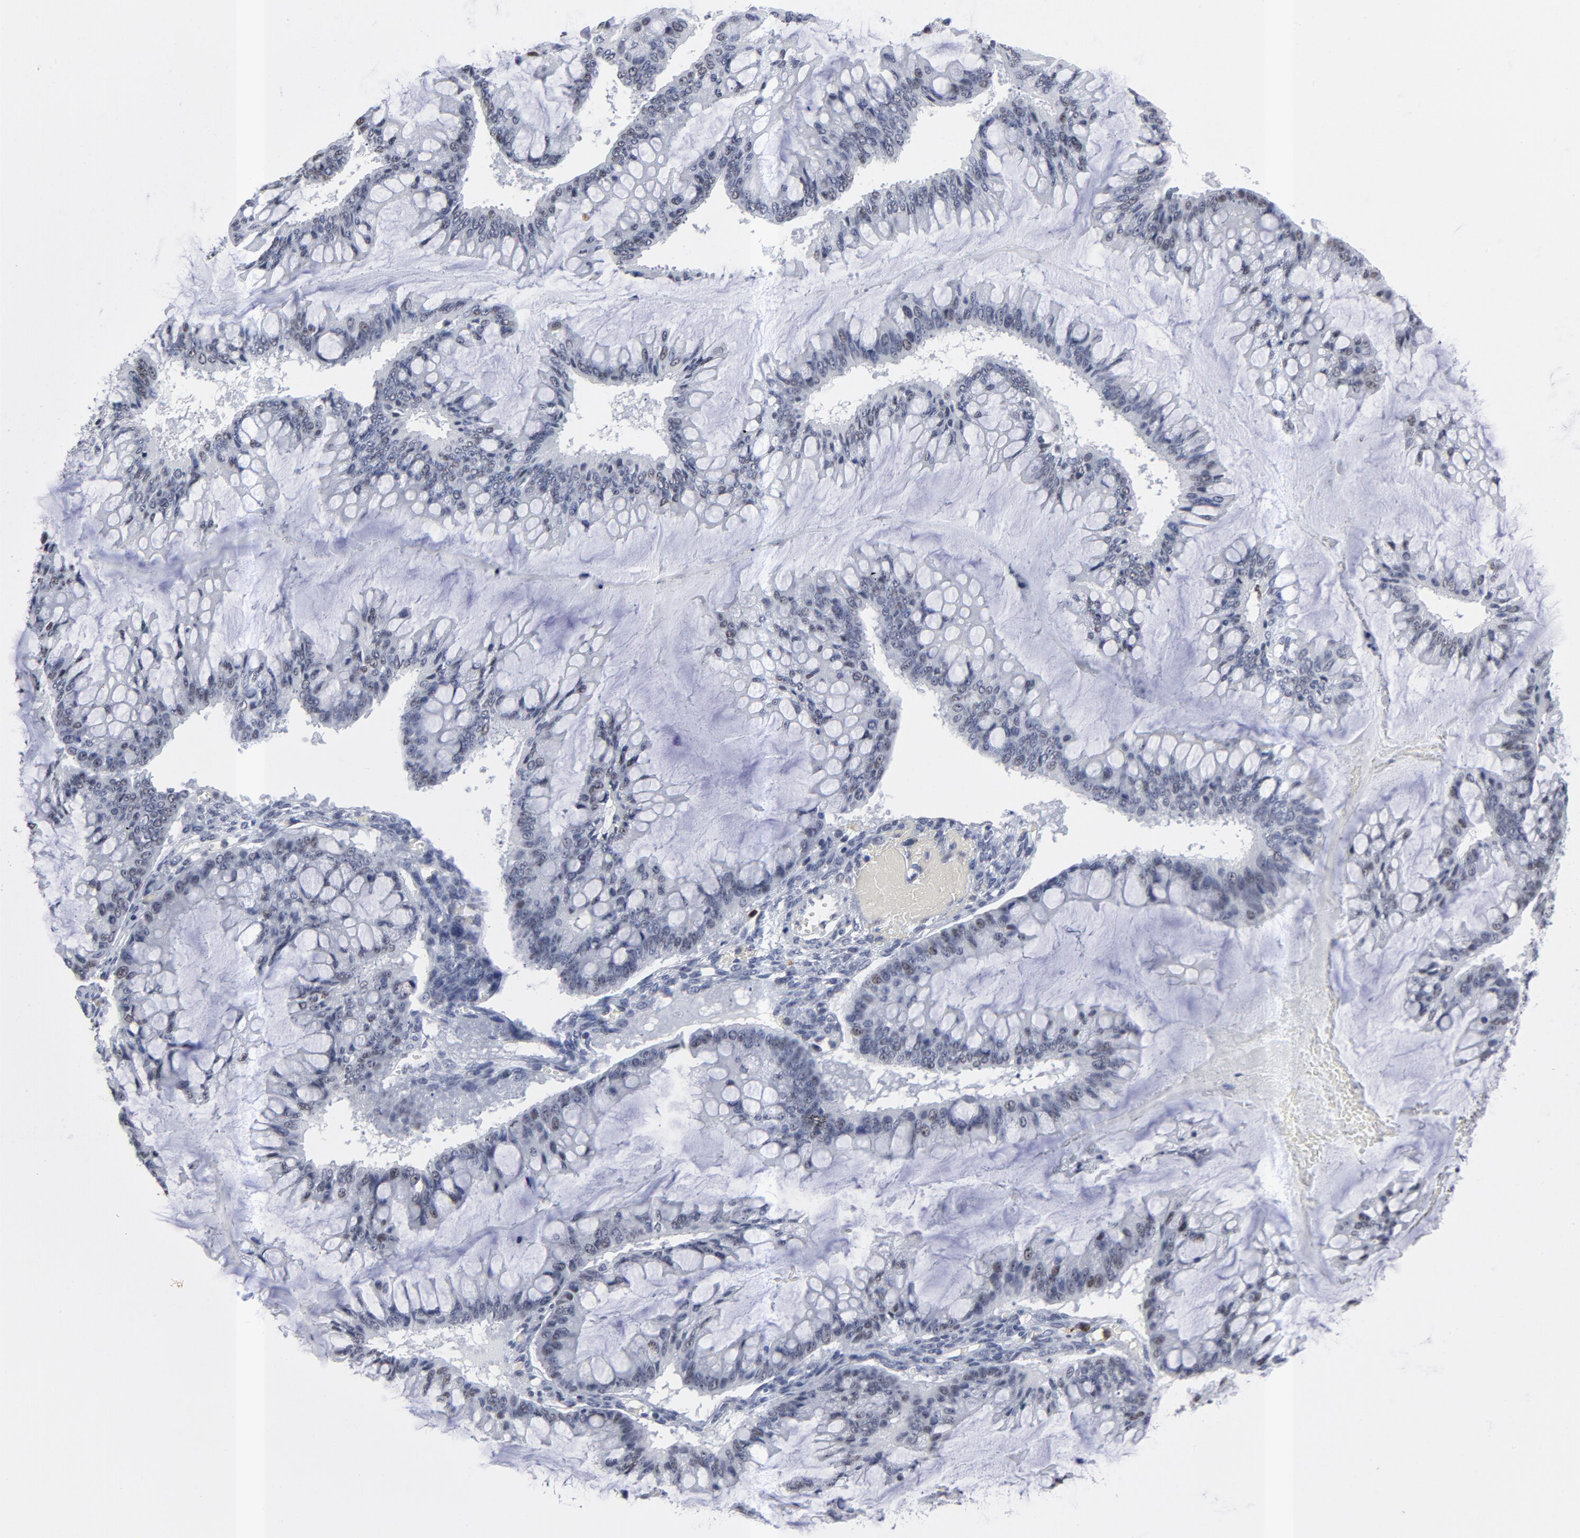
{"staining": {"intensity": "weak", "quantity": "<25%", "location": "nuclear"}, "tissue": "ovarian cancer", "cell_type": "Tumor cells", "image_type": "cancer", "snomed": [{"axis": "morphology", "description": "Cystadenocarcinoma, mucinous, NOS"}, {"axis": "topography", "description": "Ovary"}], "caption": "Tumor cells show no significant expression in ovarian mucinous cystadenocarcinoma.", "gene": "CD2", "patient": {"sex": "female", "age": 73}}